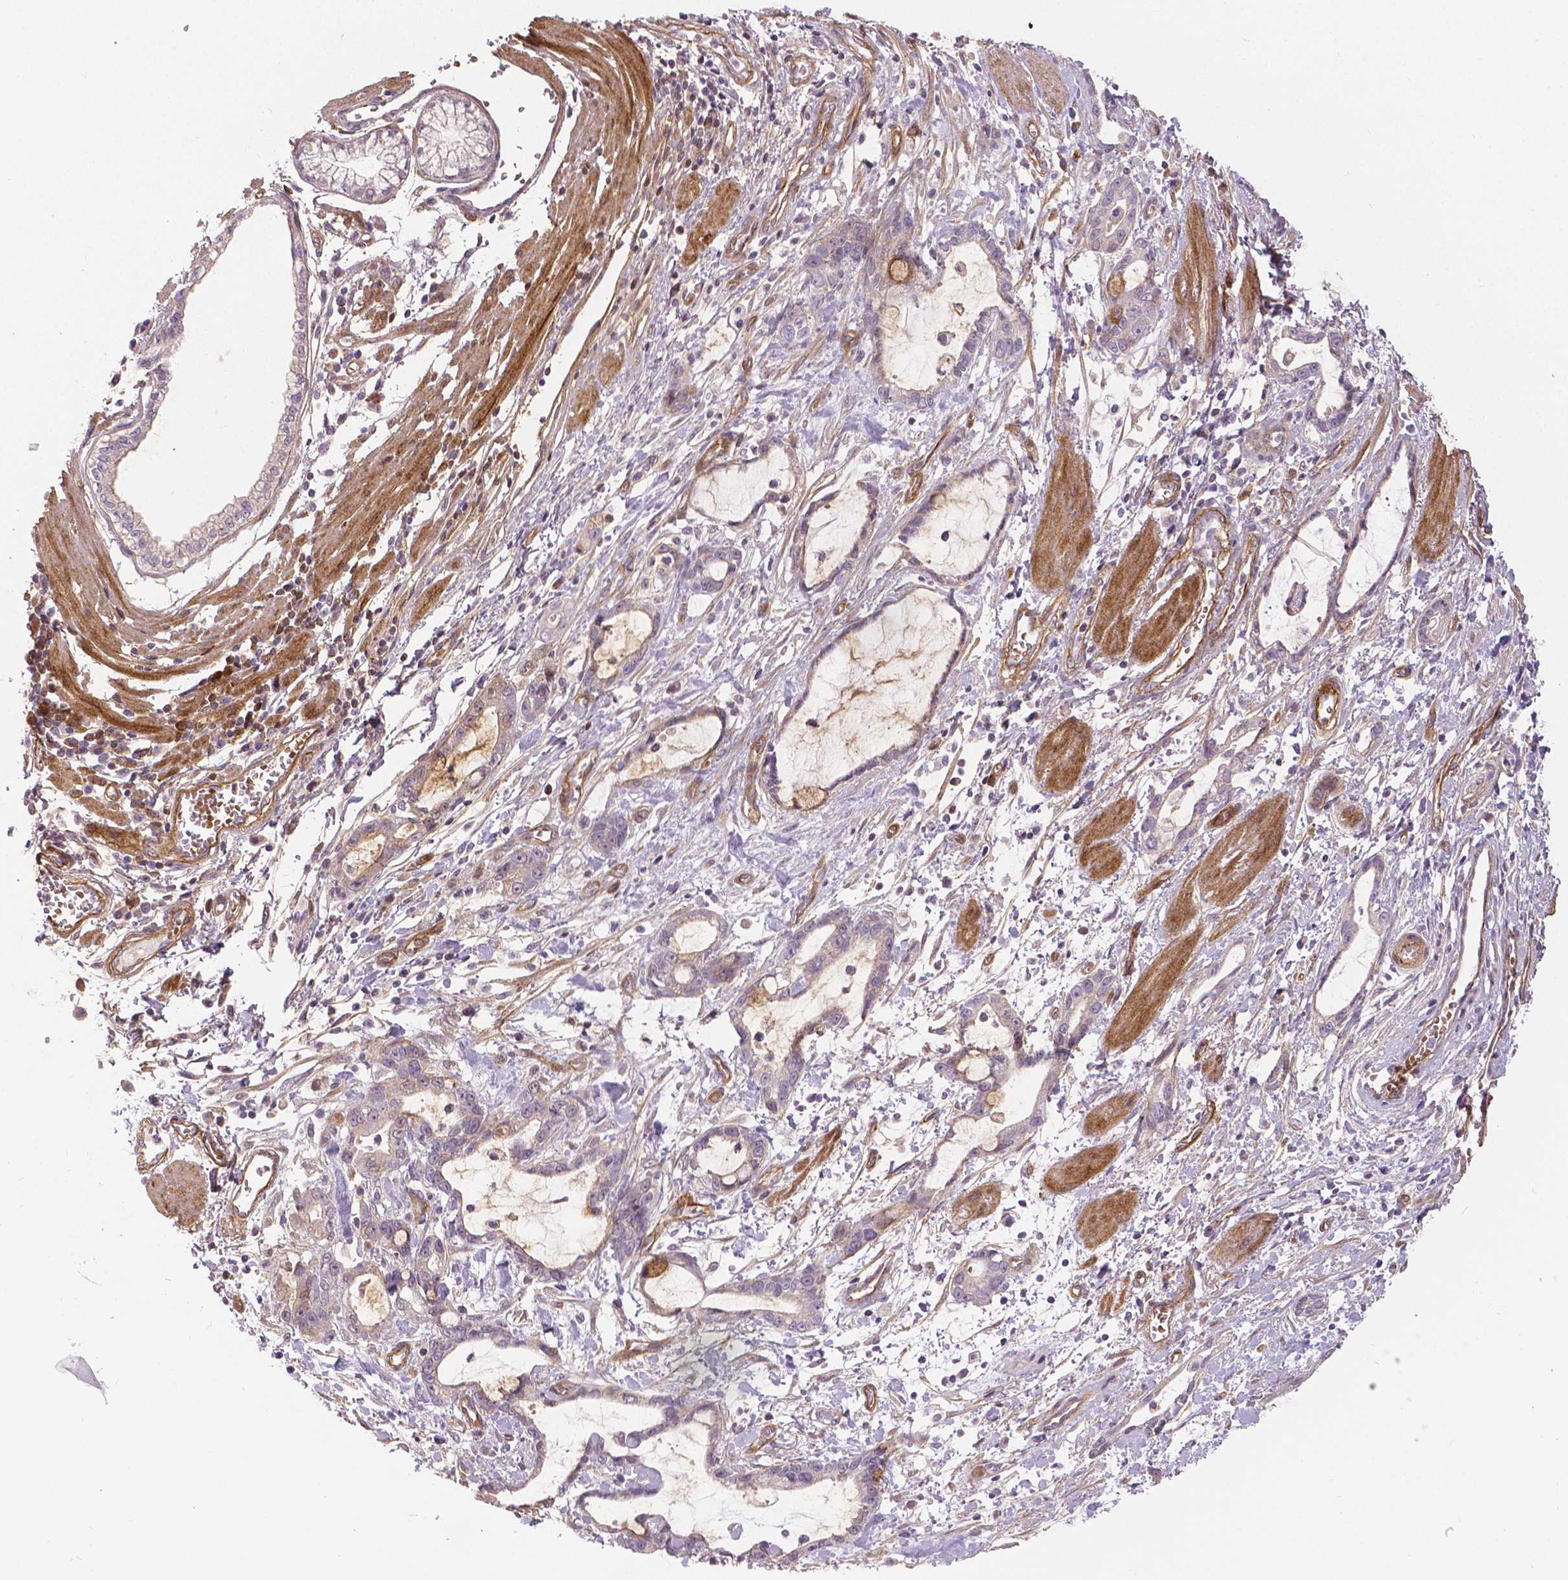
{"staining": {"intensity": "negative", "quantity": "none", "location": "none"}, "tissue": "stomach cancer", "cell_type": "Tumor cells", "image_type": "cancer", "snomed": [{"axis": "morphology", "description": "Adenocarcinoma, NOS"}, {"axis": "topography", "description": "Stomach"}], "caption": "The image reveals no staining of tumor cells in stomach cancer.", "gene": "FLT1", "patient": {"sex": "male", "age": 55}}